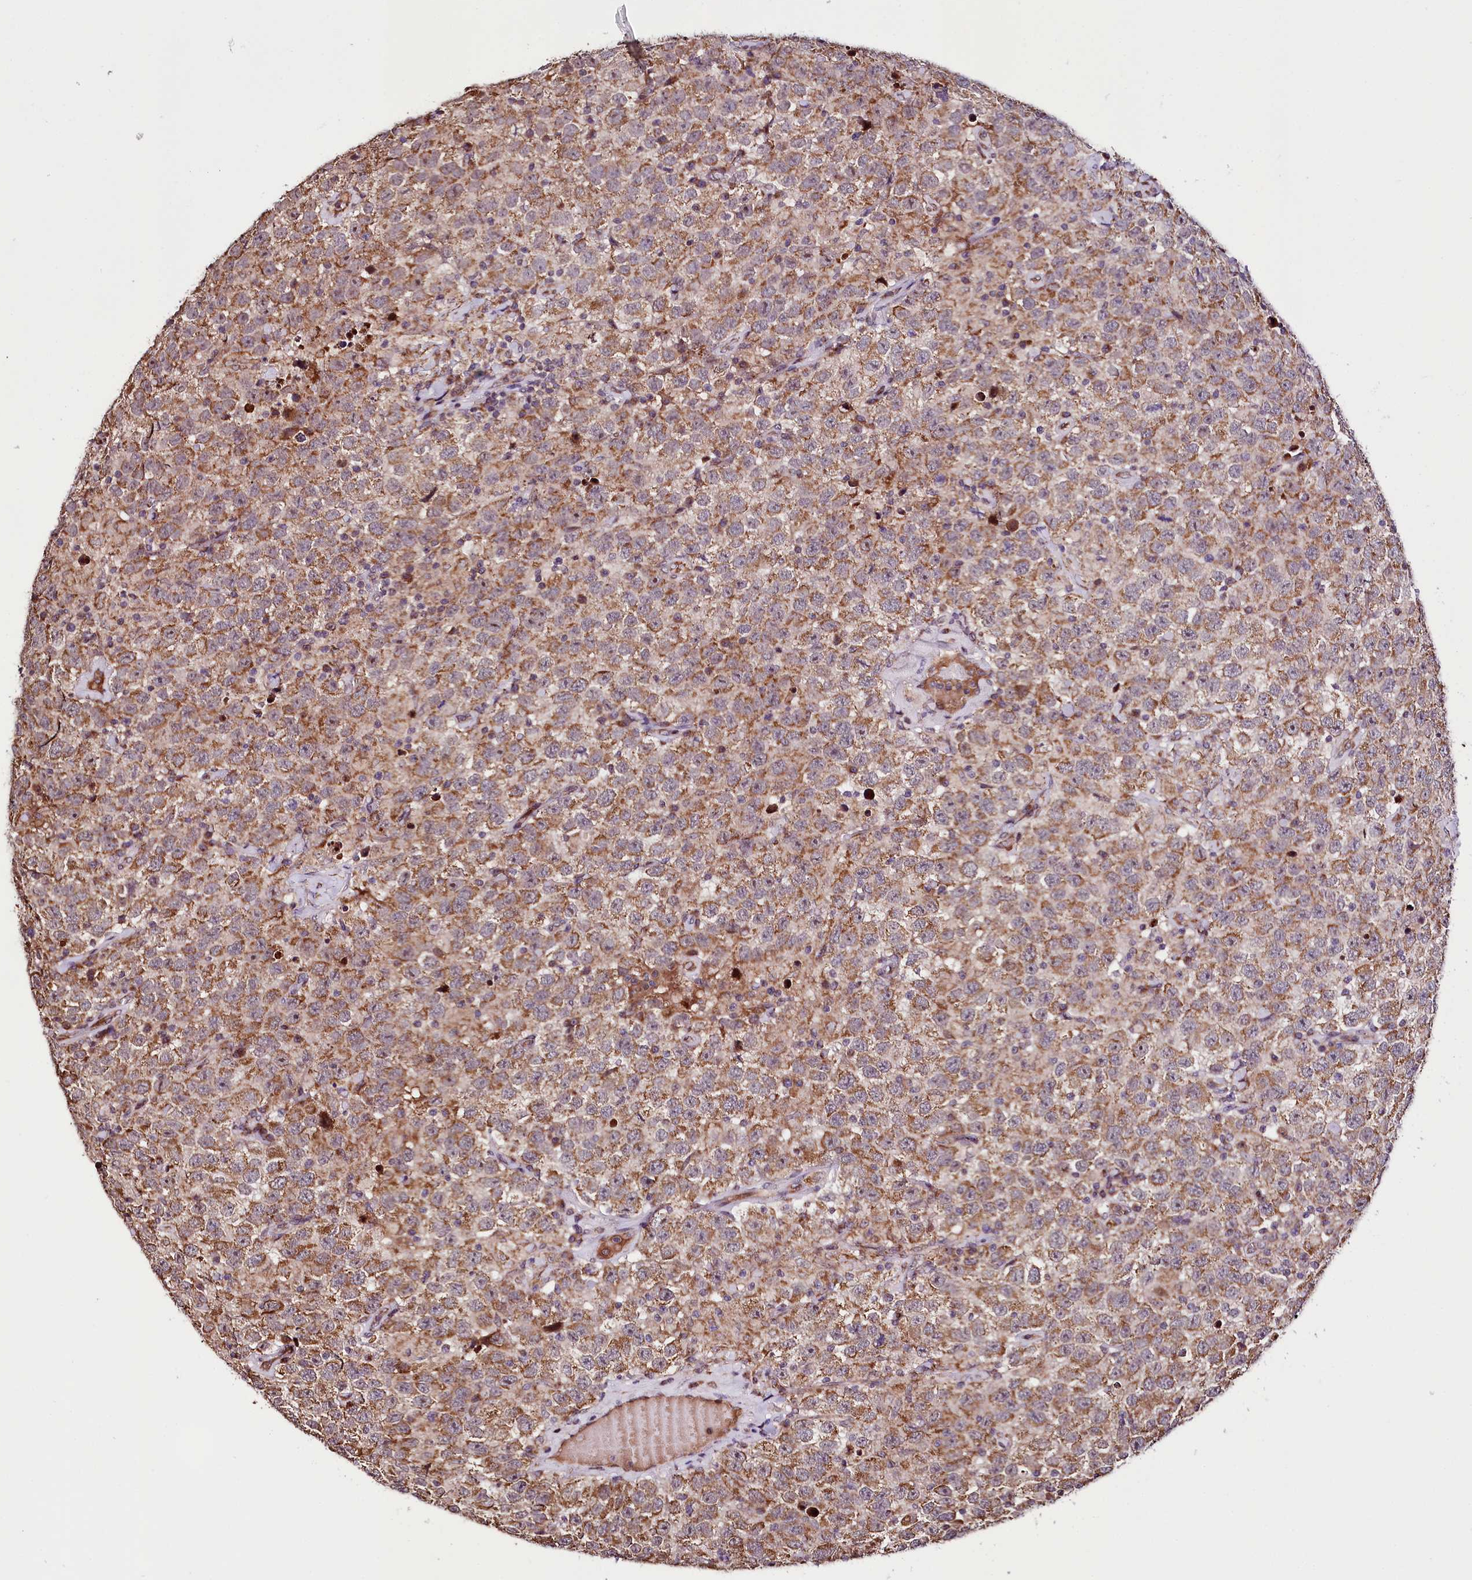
{"staining": {"intensity": "moderate", "quantity": ">75%", "location": "cytoplasmic/membranous"}, "tissue": "testis cancer", "cell_type": "Tumor cells", "image_type": "cancer", "snomed": [{"axis": "morphology", "description": "Seminoma, NOS"}, {"axis": "topography", "description": "Testis"}], "caption": "Immunohistochemical staining of human testis cancer reveals medium levels of moderate cytoplasmic/membranous protein positivity in approximately >75% of tumor cells. (DAB IHC, brown staining for protein, blue staining for nuclei).", "gene": "ST7", "patient": {"sex": "male", "age": 41}}